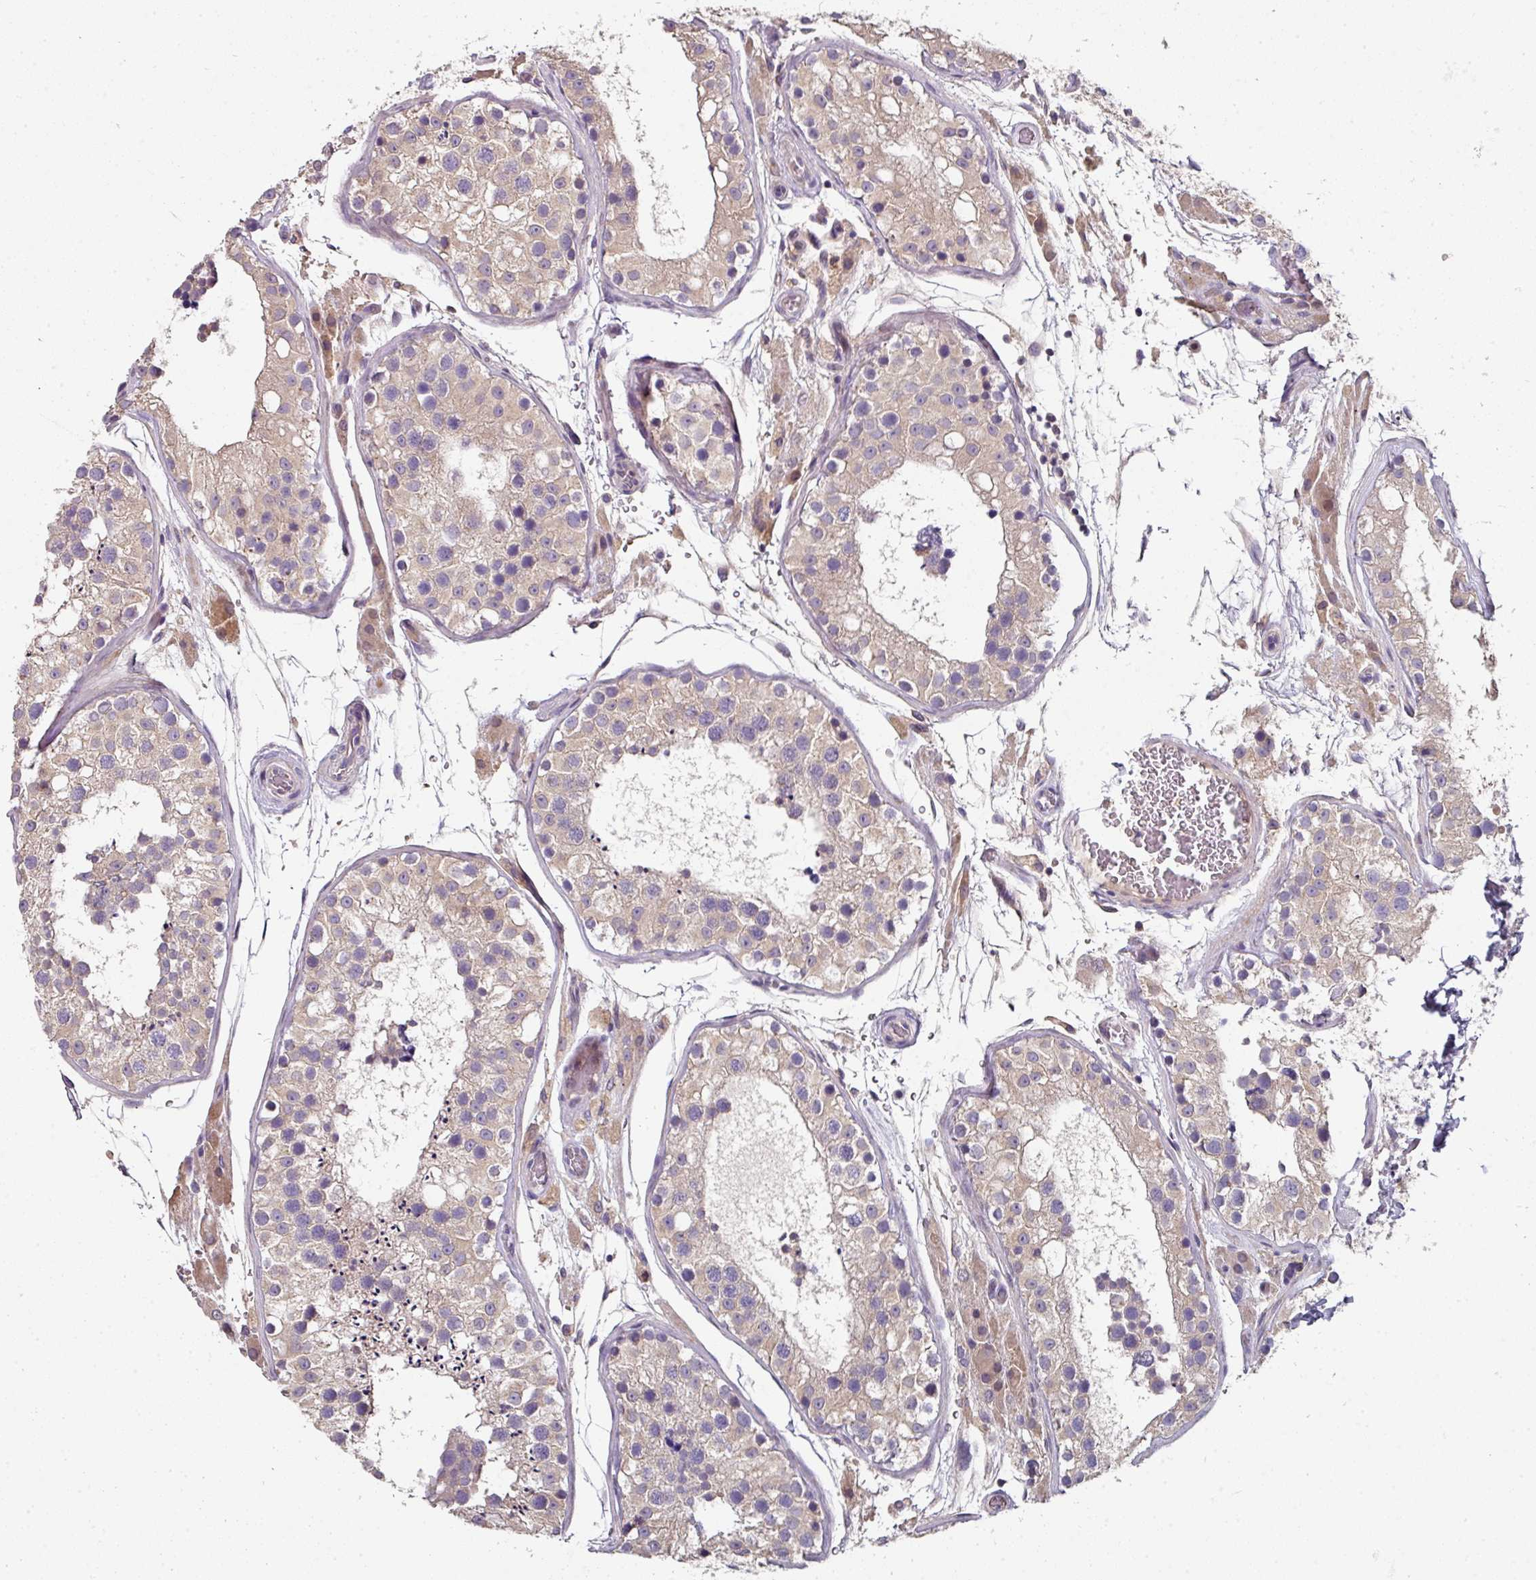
{"staining": {"intensity": "weak", "quantity": "25%-75%", "location": "cytoplasmic/membranous"}, "tissue": "testis", "cell_type": "Cells in seminiferous ducts", "image_type": "normal", "snomed": [{"axis": "morphology", "description": "Normal tissue, NOS"}, {"axis": "topography", "description": "Testis"}], "caption": "A brown stain labels weak cytoplasmic/membranous staining of a protein in cells in seminiferous ducts of unremarkable testis.", "gene": "C4orf48", "patient": {"sex": "male", "age": 26}}